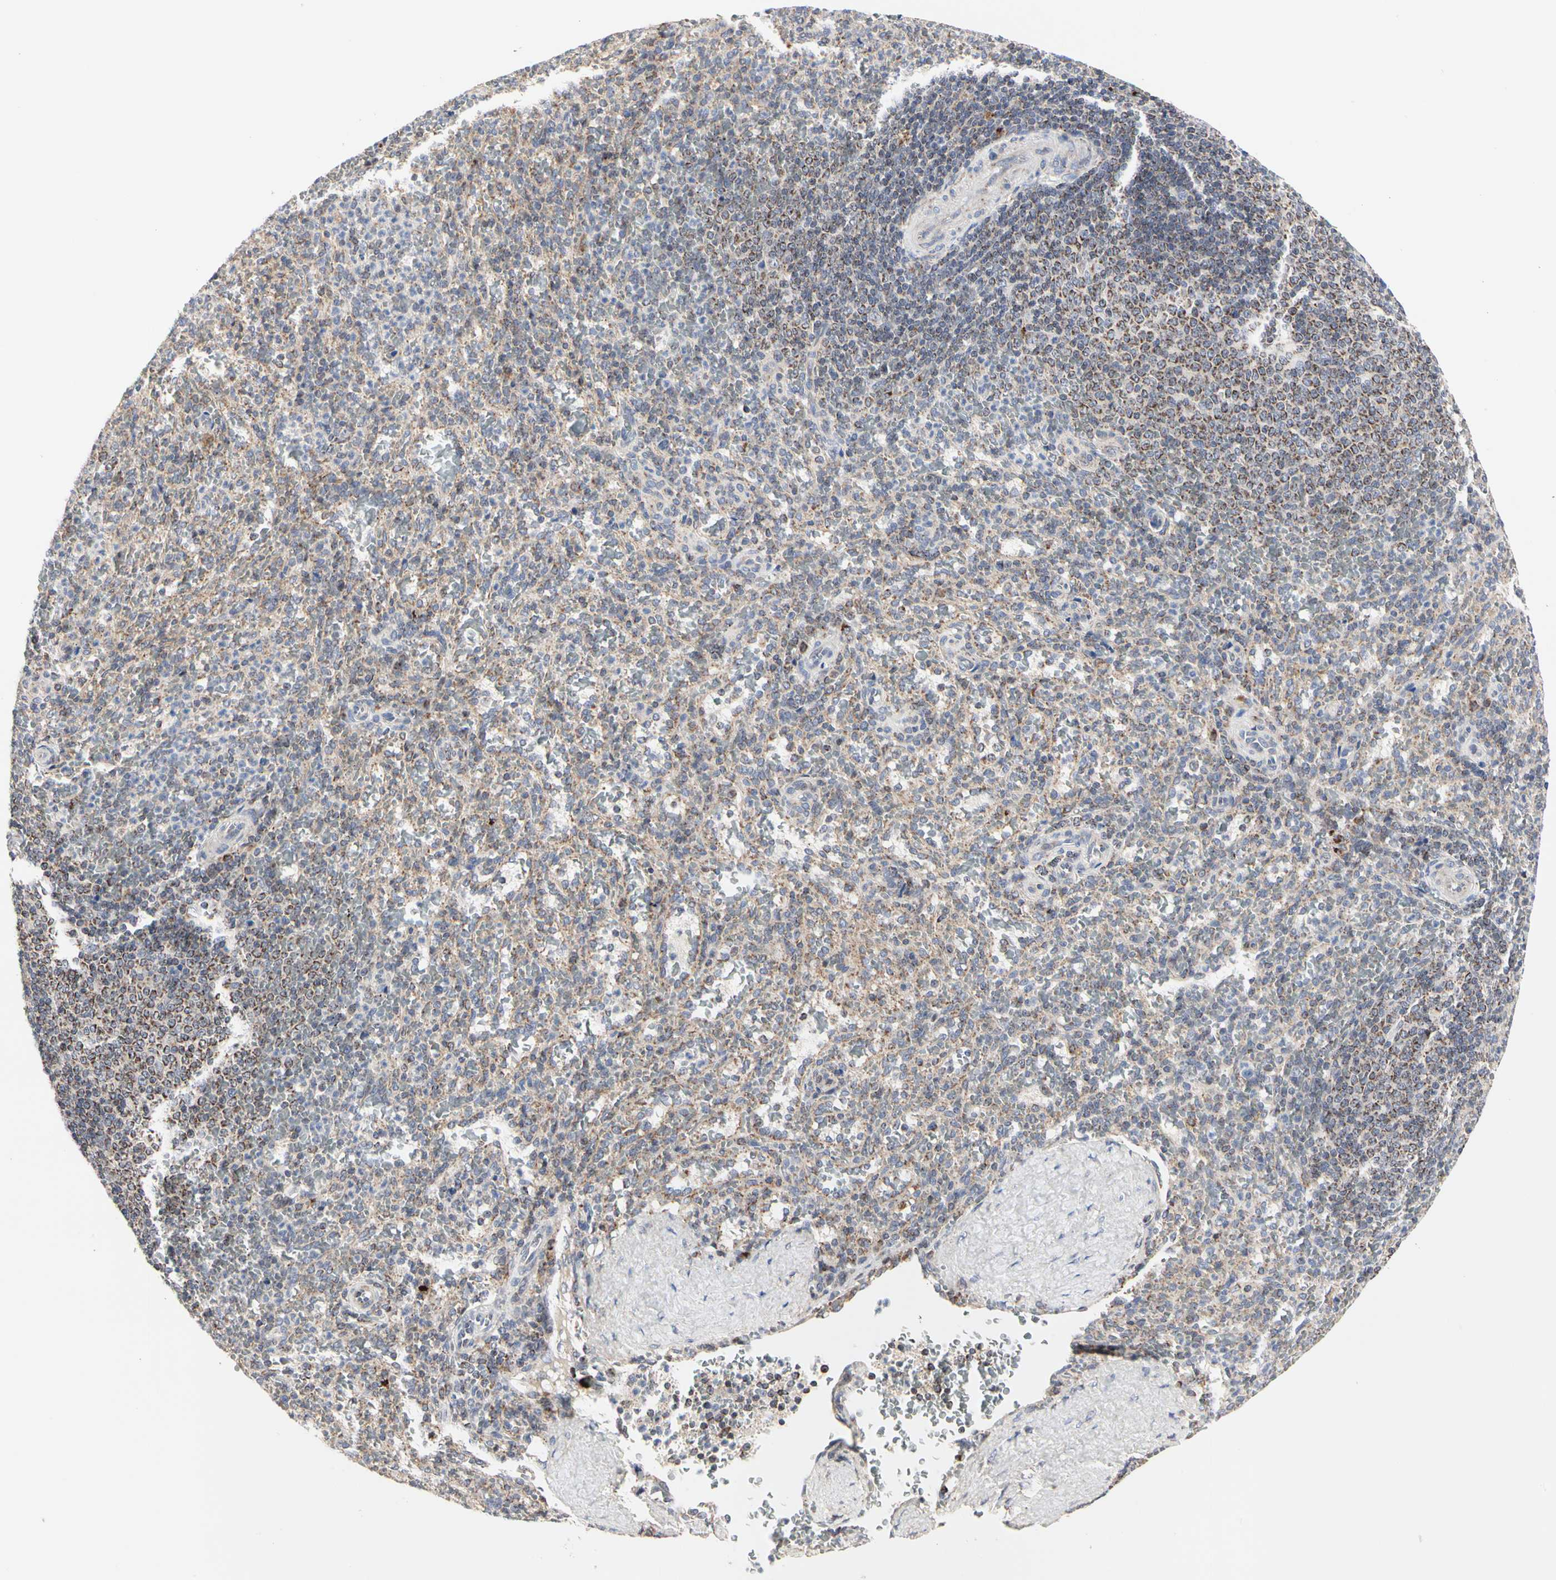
{"staining": {"intensity": "negative", "quantity": "none", "location": "none"}, "tissue": "spleen", "cell_type": "Cells in red pulp", "image_type": "normal", "snomed": [{"axis": "morphology", "description": "Normal tissue, NOS"}, {"axis": "topography", "description": "Spleen"}], "caption": "IHC histopathology image of normal human spleen stained for a protein (brown), which shows no expression in cells in red pulp.", "gene": "TSKU", "patient": {"sex": "female", "age": 21}}